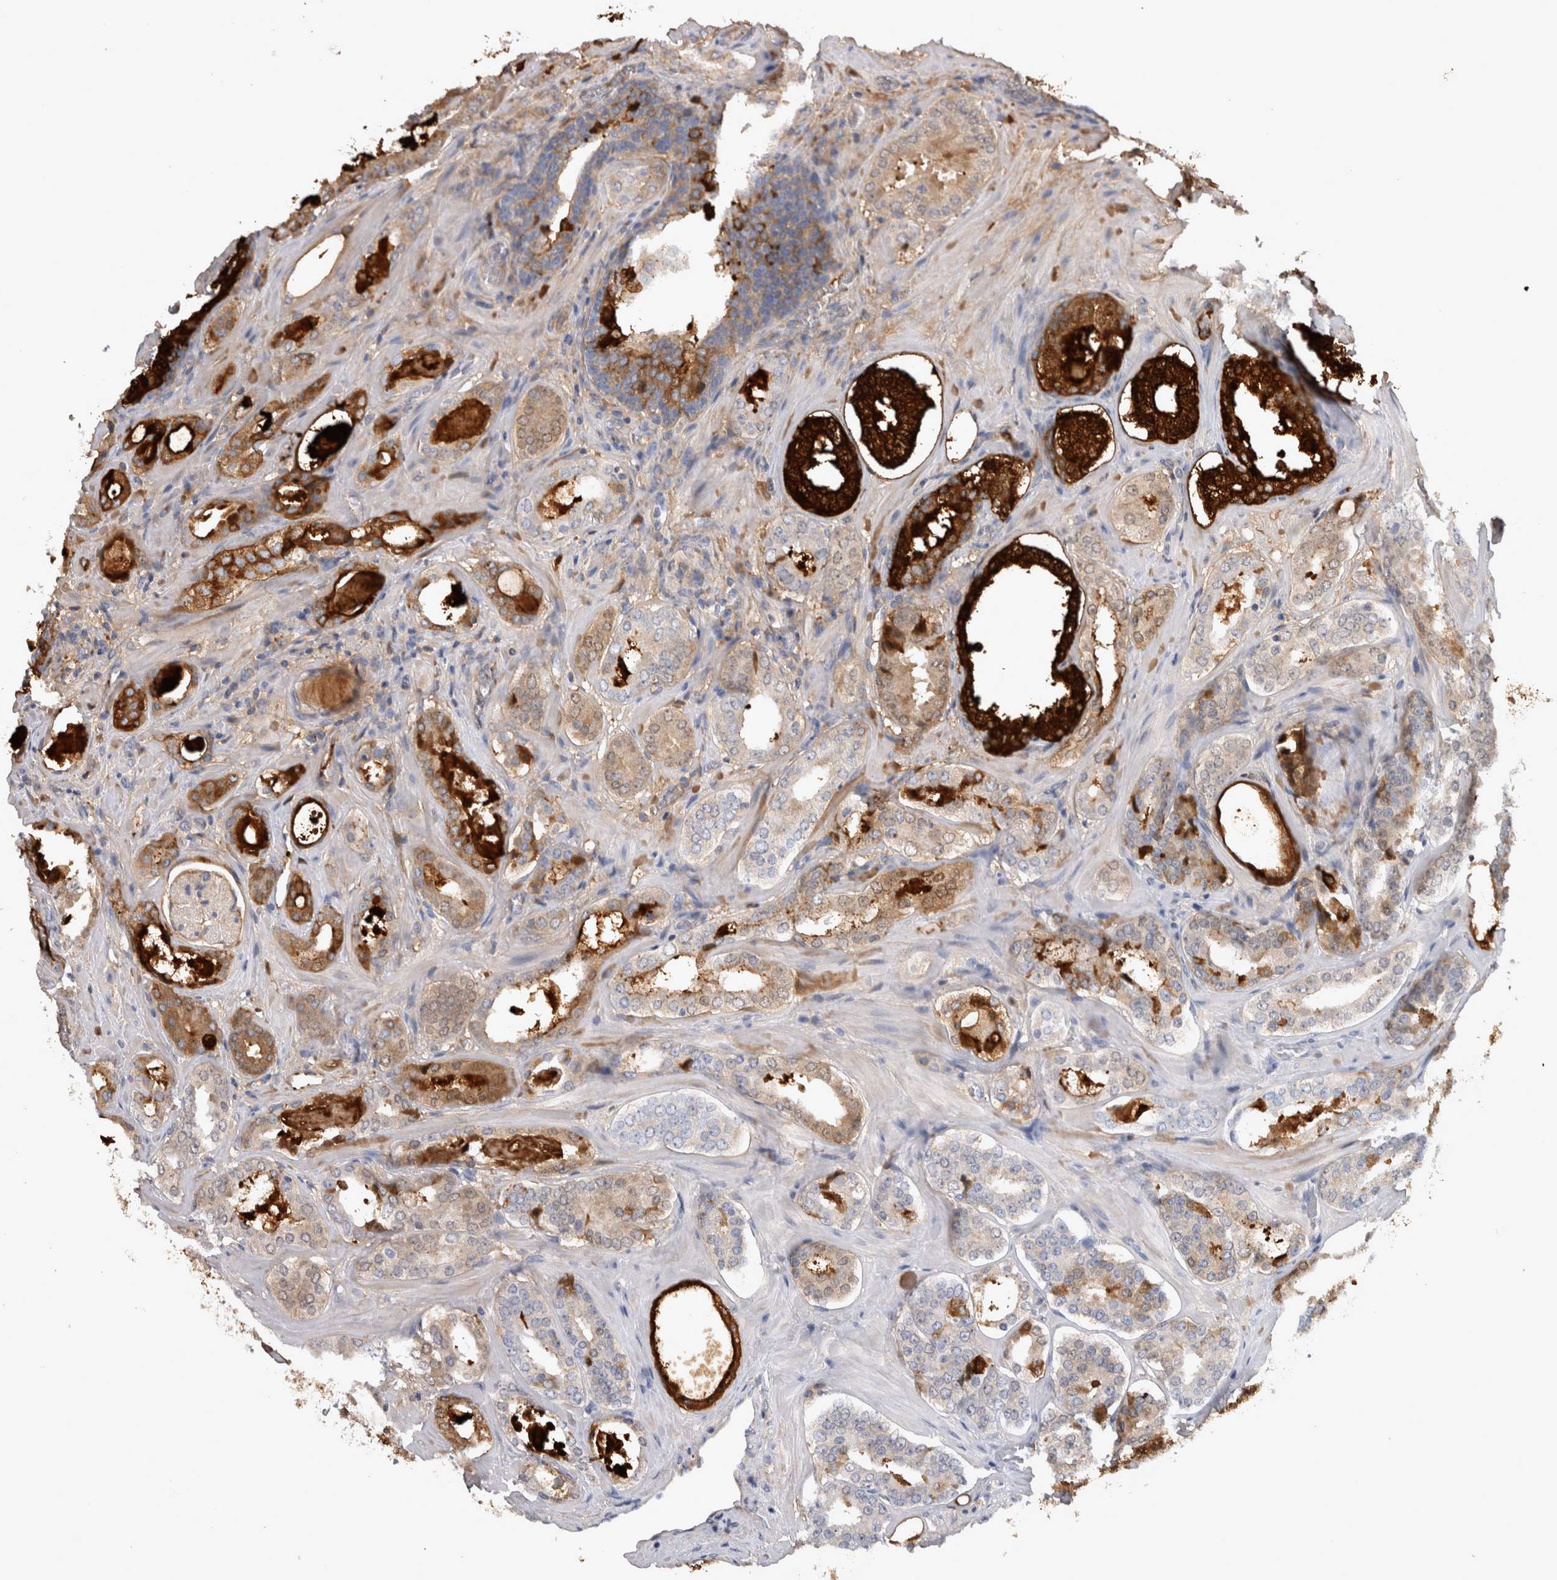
{"staining": {"intensity": "strong", "quantity": ">75%", "location": "cytoplasmic/membranous"}, "tissue": "prostate cancer", "cell_type": "Tumor cells", "image_type": "cancer", "snomed": [{"axis": "morphology", "description": "Adenocarcinoma, High grade"}, {"axis": "topography", "description": "Prostate"}], "caption": "Immunohistochemical staining of prostate adenocarcinoma (high-grade) shows high levels of strong cytoplasmic/membranous protein staining in about >75% of tumor cells. Nuclei are stained in blue.", "gene": "MSMB", "patient": {"sex": "male", "age": 60}}